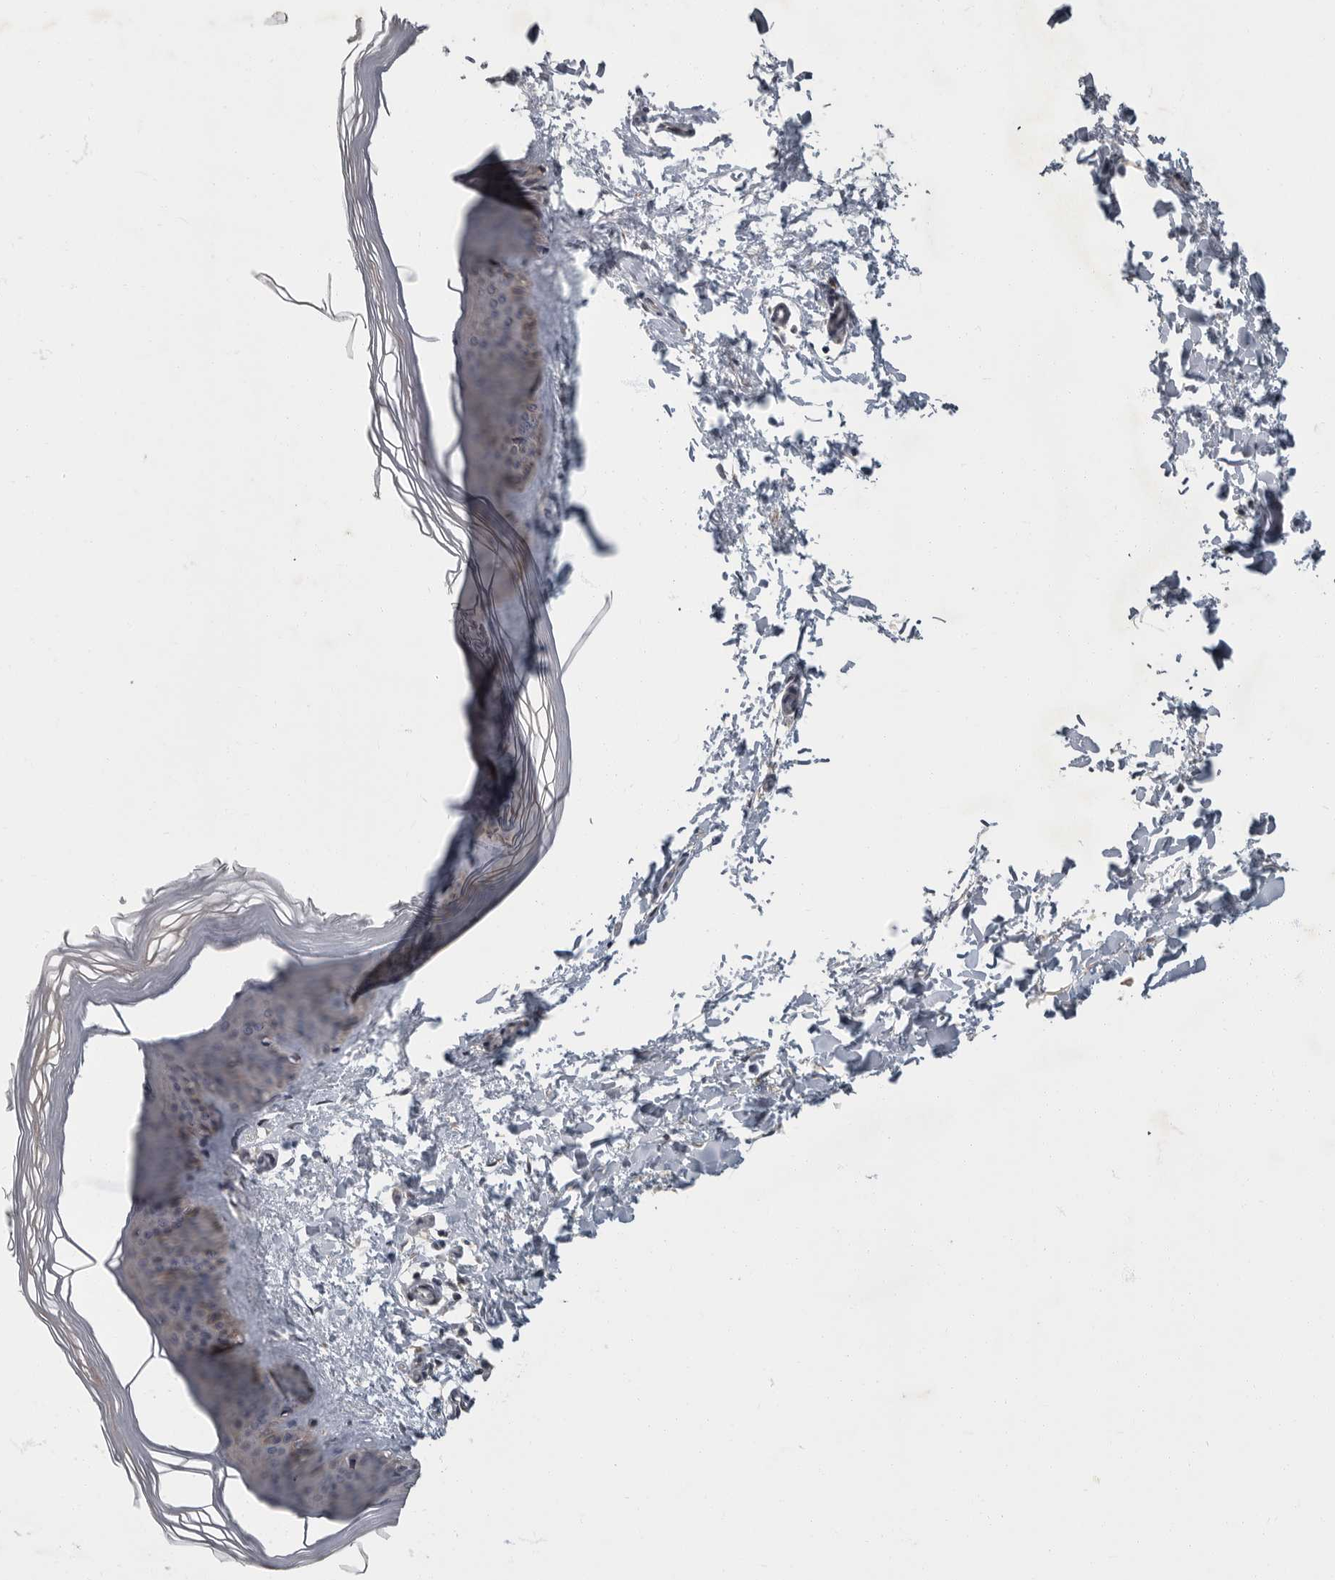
{"staining": {"intensity": "negative", "quantity": "none", "location": "none"}, "tissue": "skin", "cell_type": "Fibroblasts", "image_type": "normal", "snomed": [{"axis": "morphology", "description": "Normal tissue, NOS"}, {"axis": "topography", "description": "Skin"}], "caption": "The immunohistochemistry image has no significant staining in fibroblasts of skin.", "gene": "PDE7A", "patient": {"sex": "female", "age": 27}}